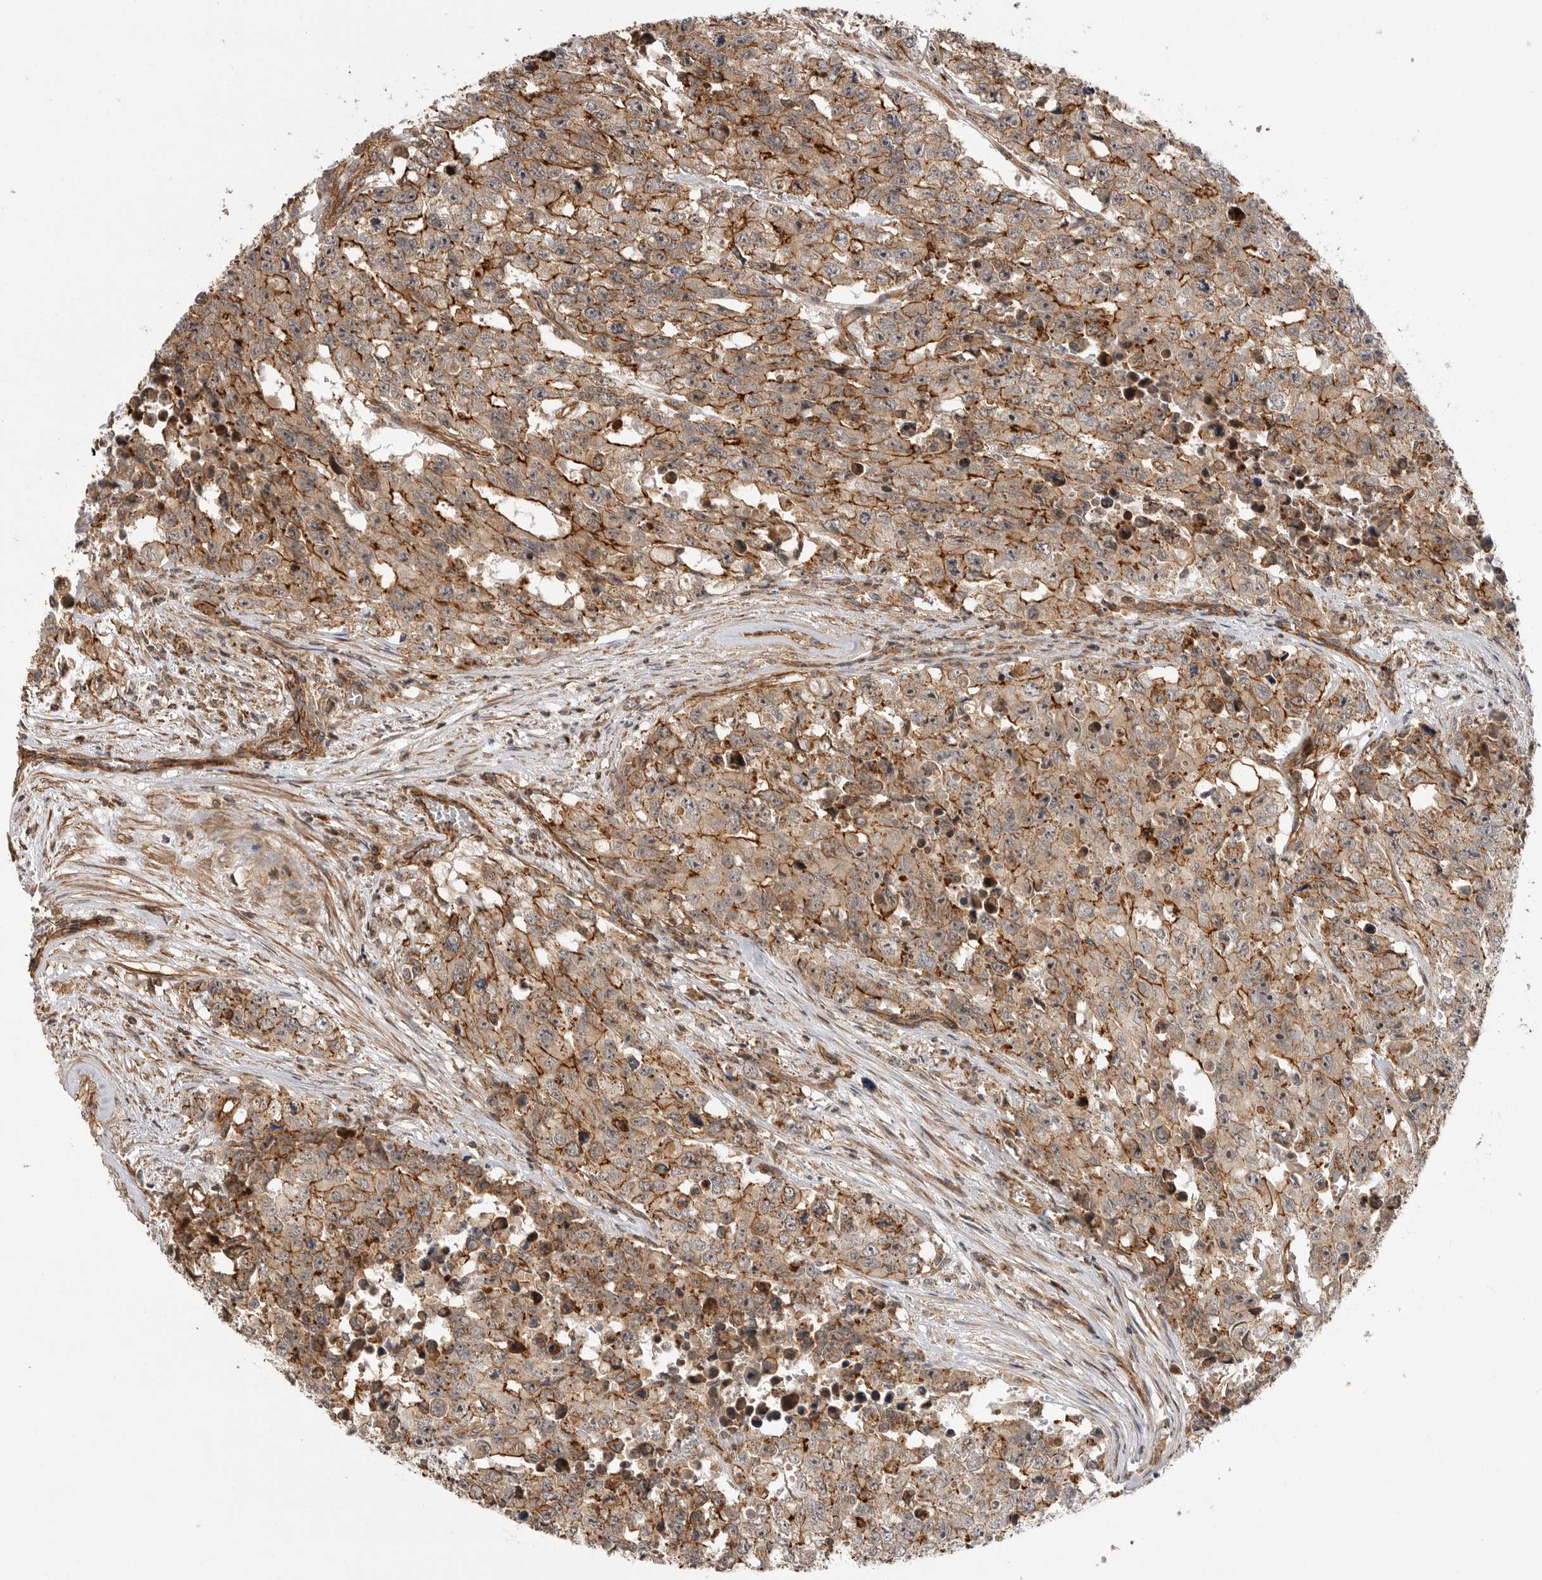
{"staining": {"intensity": "strong", "quantity": "25%-75%", "location": "cytoplasmic/membranous"}, "tissue": "testis cancer", "cell_type": "Tumor cells", "image_type": "cancer", "snomed": [{"axis": "morphology", "description": "Carcinoma, Embryonal, NOS"}, {"axis": "topography", "description": "Testis"}], "caption": "High-power microscopy captured an immunohistochemistry (IHC) photomicrograph of testis embryonal carcinoma, revealing strong cytoplasmic/membranous staining in about 25%-75% of tumor cells. (DAB = brown stain, brightfield microscopy at high magnification).", "gene": "GPATCH2", "patient": {"sex": "male", "age": 28}}